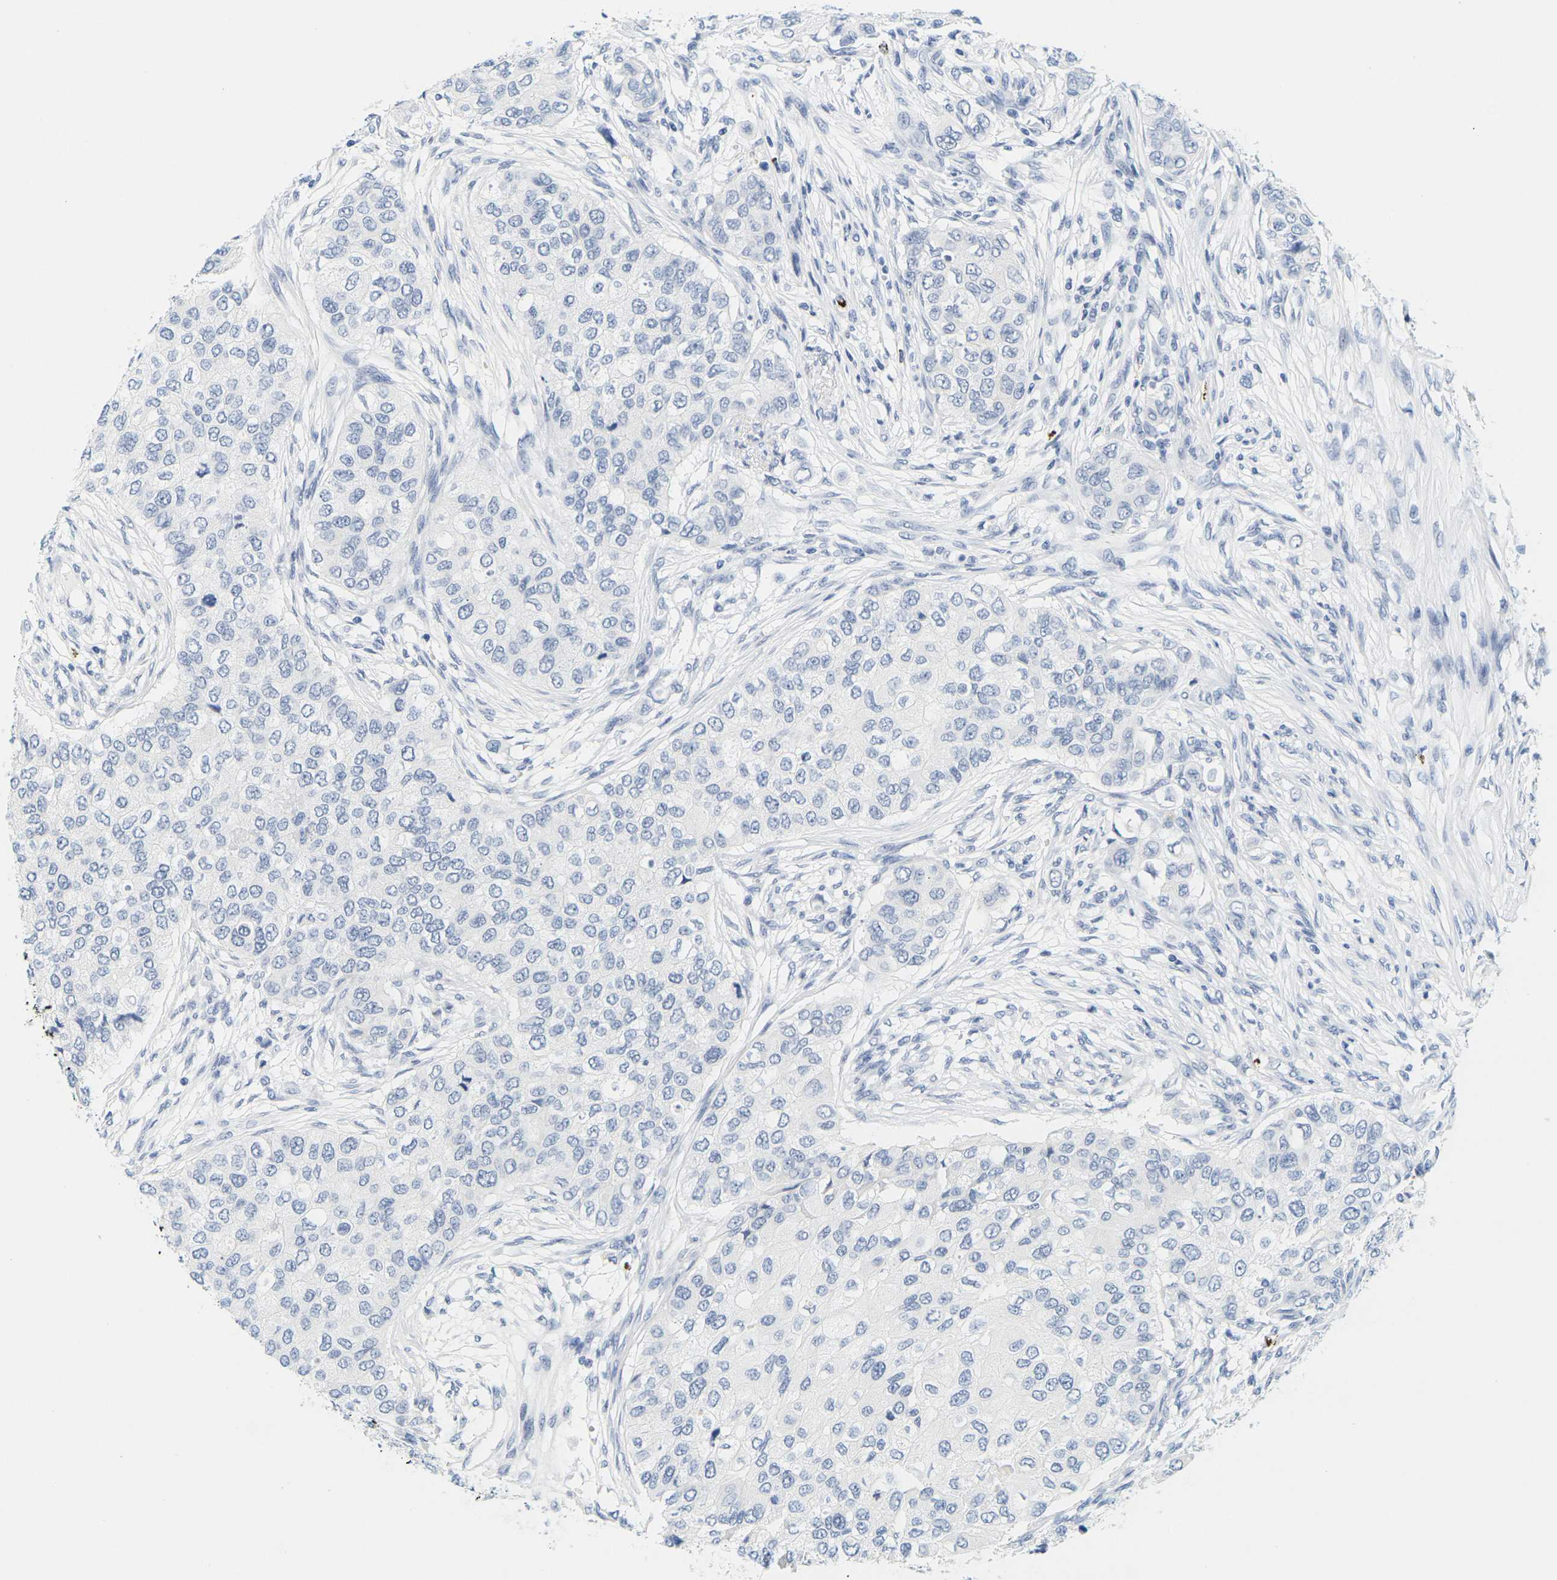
{"staining": {"intensity": "negative", "quantity": "none", "location": "none"}, "tissue": "breast cancer", "cell_type": "Tumor cells", "image_type": "cancer", "snomed": [{"axis": "morphology", "description": "Normal tissue, NOS"}, {"axis": "morphology", "description": "Duct carcinoma"}, {"axis": "topography", "description": "Breast"}], "caption": "A histopathology image of human intraductal carcinoma (breast) is negative for staining in tumor cells.", "gene": "HLA-DOB", "patient": {"sex": "female", "age": 49}}